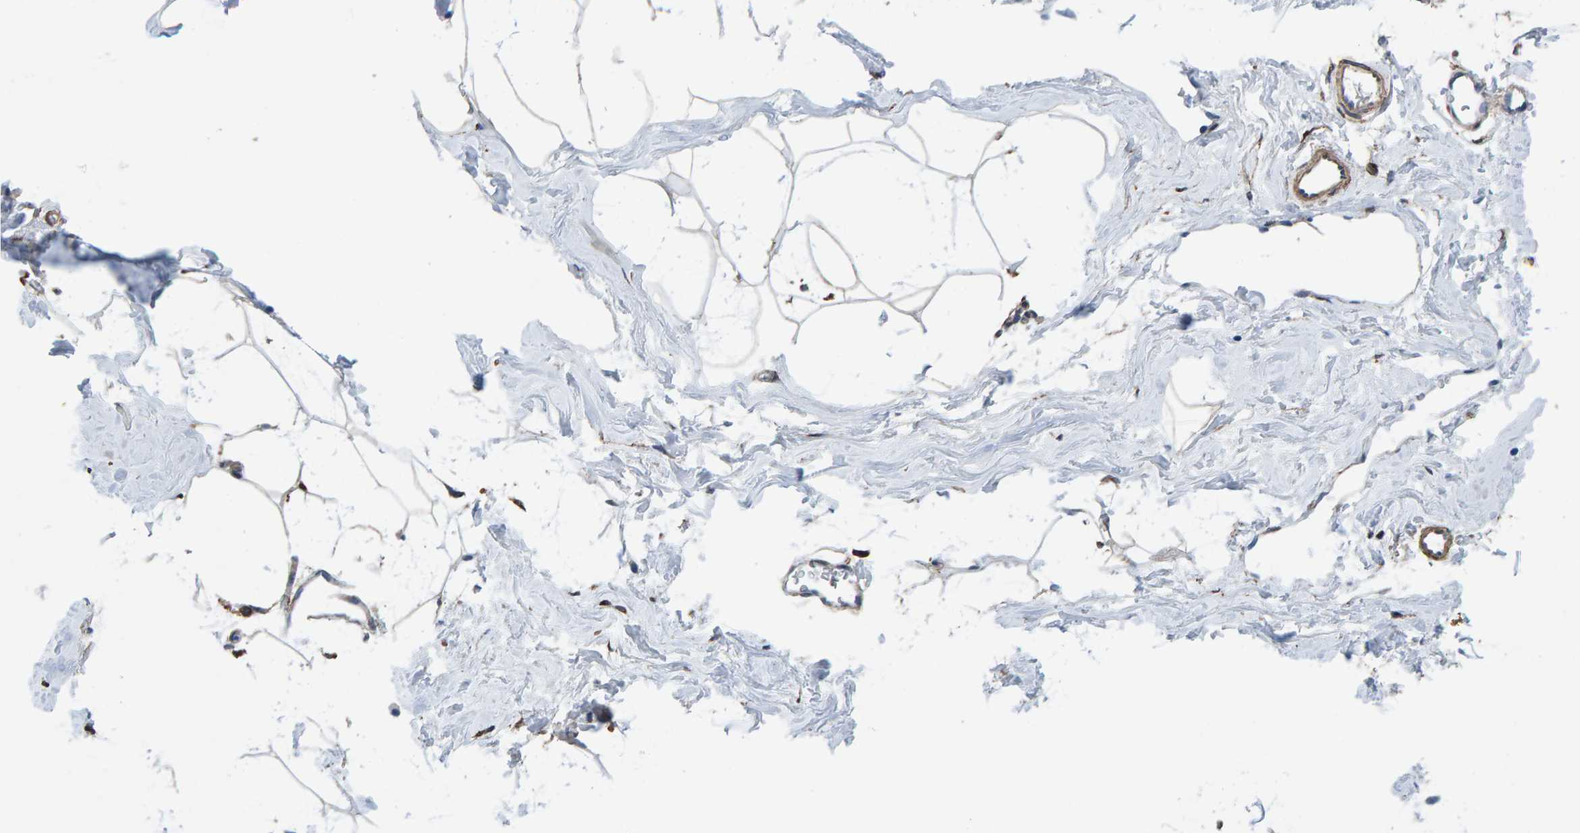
{"staining": {"intensity": "moderate", "quantity": ">75%", "location": "cytoplasmic/membranous"}, "tissue": "adipose tissue", "cell_type": "Adipocytes", "image_type": "normal", "snomed": [{"axis": "morphology", "description": "Normal tissue, NOS"}, {"axis": "morphology", "description": "Fibrosis, NOS"}, {"axis": "topography", "description": "Breast"}, {"axis": "topography", "description": "Adipose tissue"}], "caption": "Immunohistochemical staining of benign adipose tissue shows >75% levels of moderate cytoplasmic/membranous protein staining in approximately >75% of adipocytes.", "gene": "LRP1", "patient": {"sex": "female", "age": 39}}